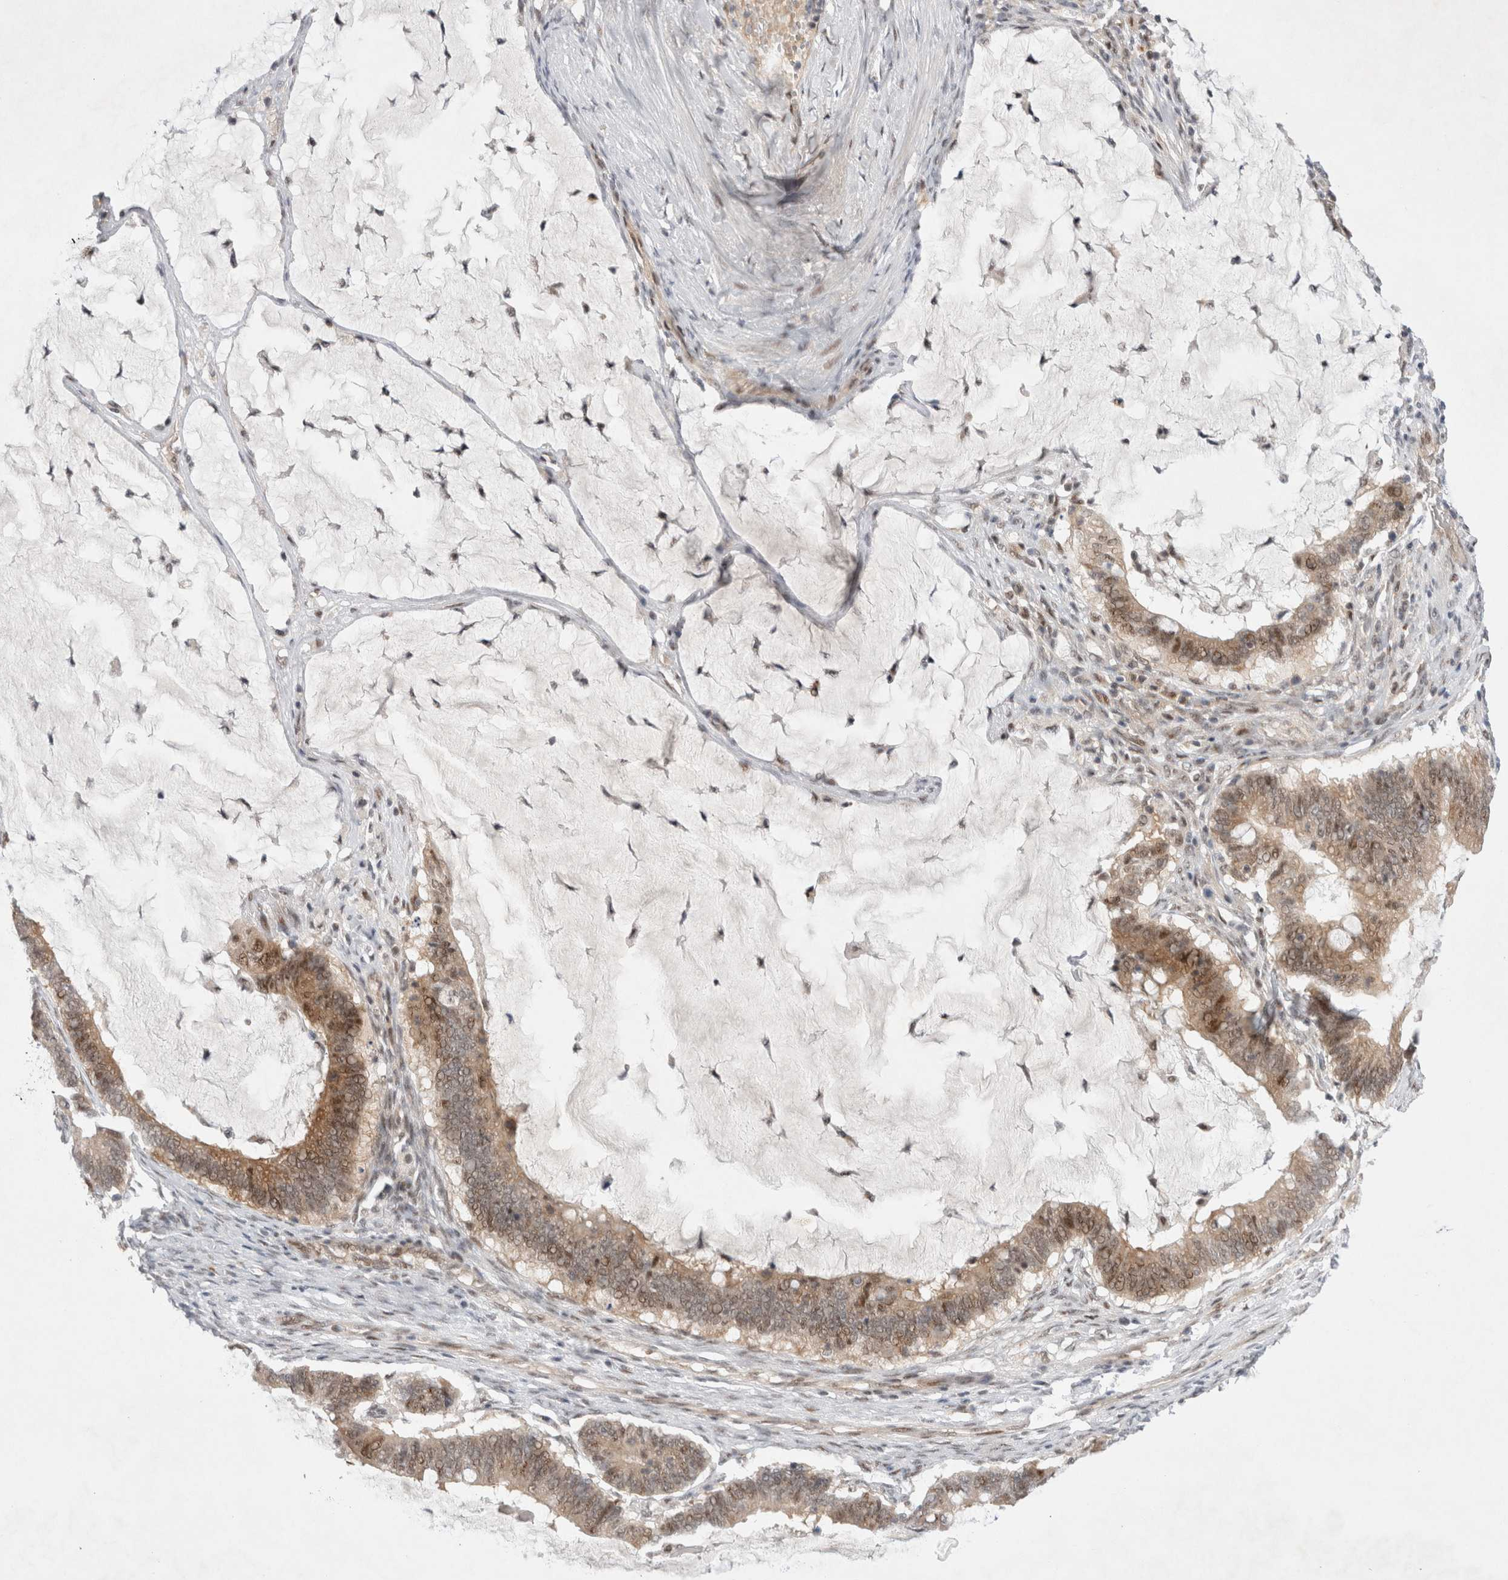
{"staining": {"intensity": "strong", "quantity": ">75%", "location": "cytoplasmic/membranous,nuclear"}, "tissue": "ovarian cancer", "cell_type": "Tumor cells", "image_type": "cancer", "snomed": [{"axis": "morphology", "description": "Cystadenocarcinoma, mucinous, NOS"}, {"axis": "topography", "description": "Ovary"}], "caption": "Ovarian cancer (mucinous cystadenocarcinoma) stained with immunohistochemistry exhibits strong cytoplasmic/membranous and nuclear staining in approximately >75% of tumor cells.", "gene": "WIPF2", "patient": {"sex": "female", "age": 61}}